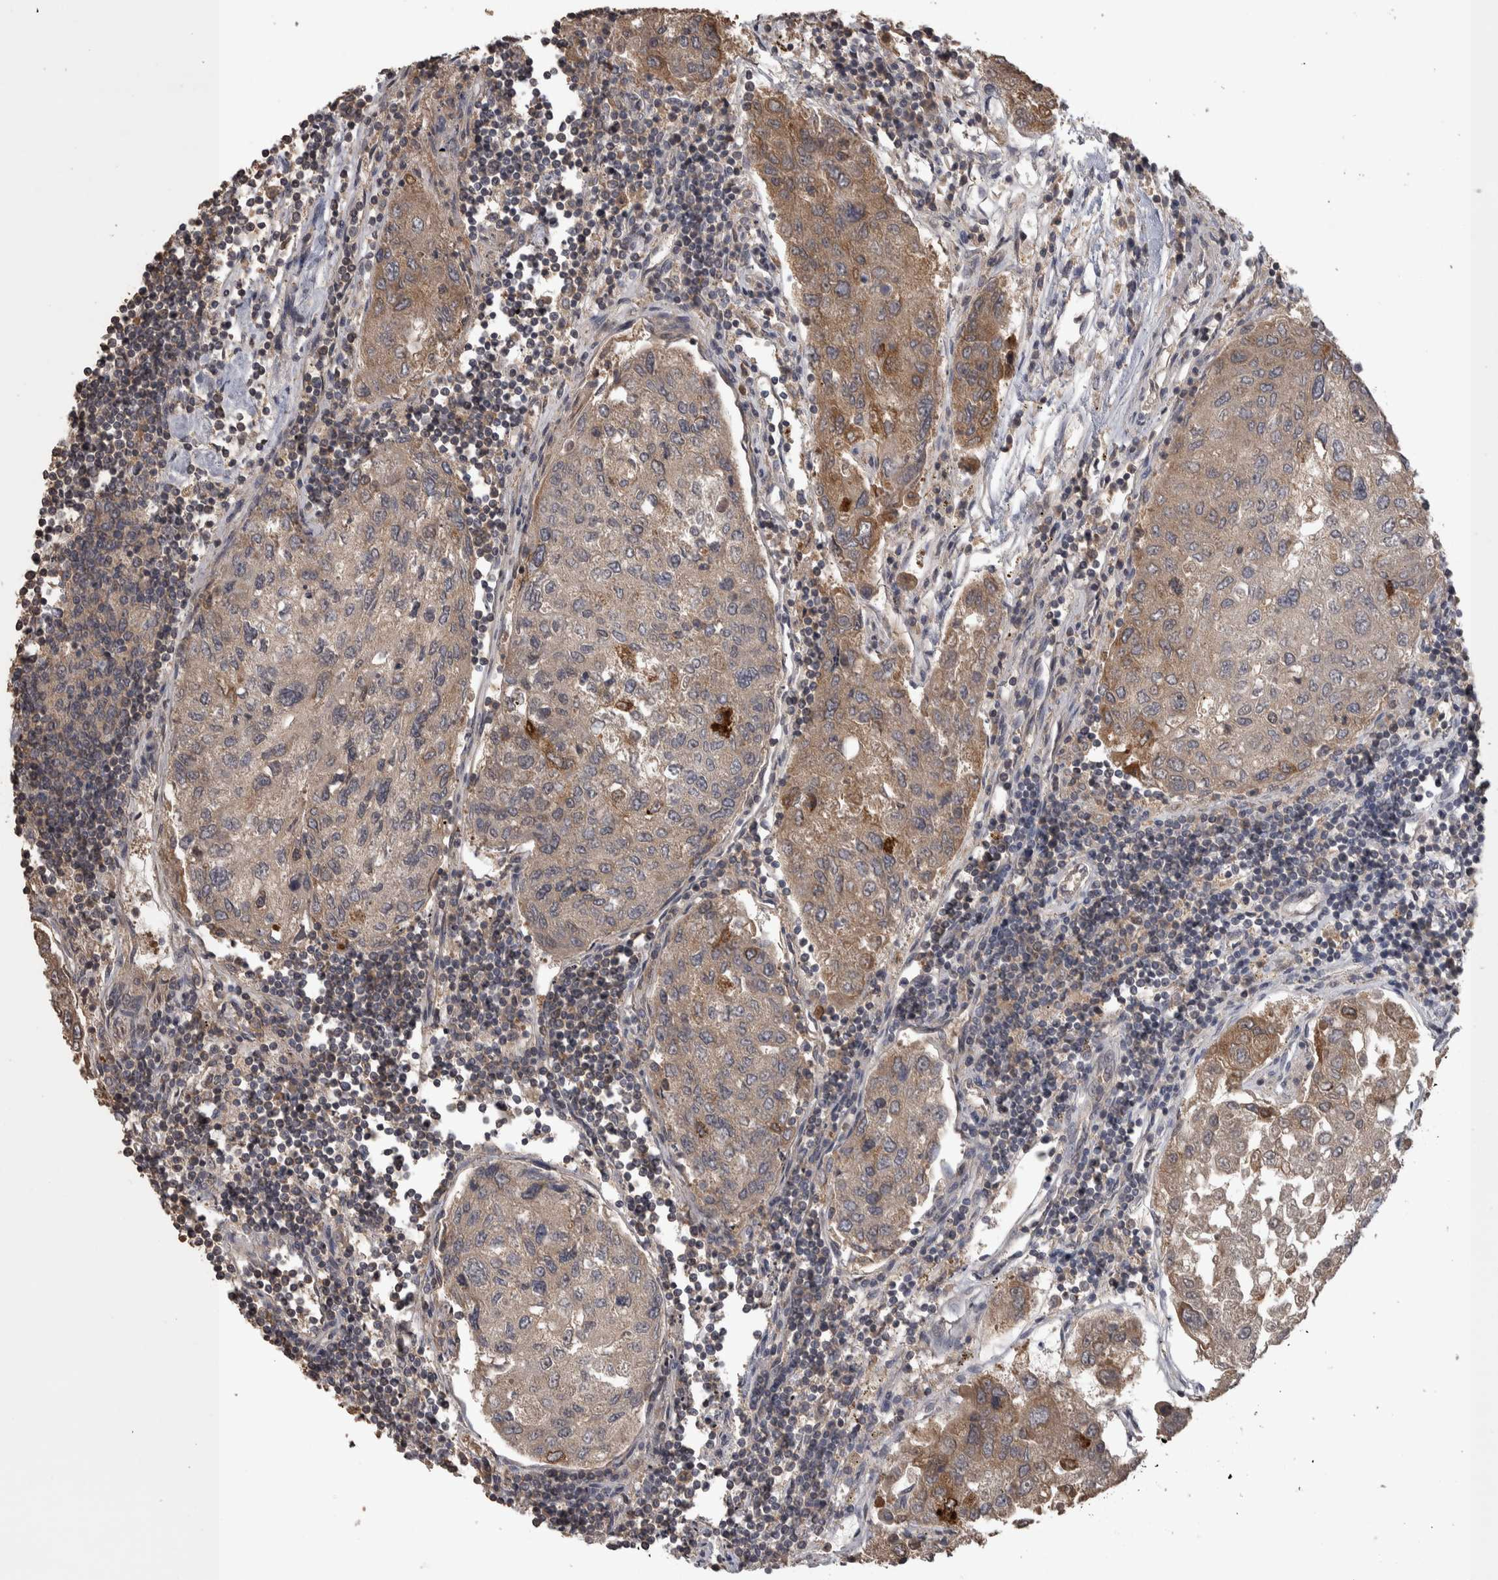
{"staining": {"intensity": "moderate", "quantity": ">75%", "location": "cytoplasmic/membranous"}, "tissue": "urothelial cancer", "cell_type": "Tumor cells", "image_type": "cancer", "snomed": [{"axis": "morphology", "description": "Urothelial carcinoma, High grade"}, {"axis": "topography", "description": "Lymph node"}, {"axis": "topography", "description": "Urinary bladder"}], "caption": "Urothelial carcinoma (high-grade) stained with DAB IHC shows medium levels of moderate cytoplasmic/membranous staining in approximately >75% of tumor cells.", "gene": "IFRD1", "patient": {"sex": "male", "age": 51}}